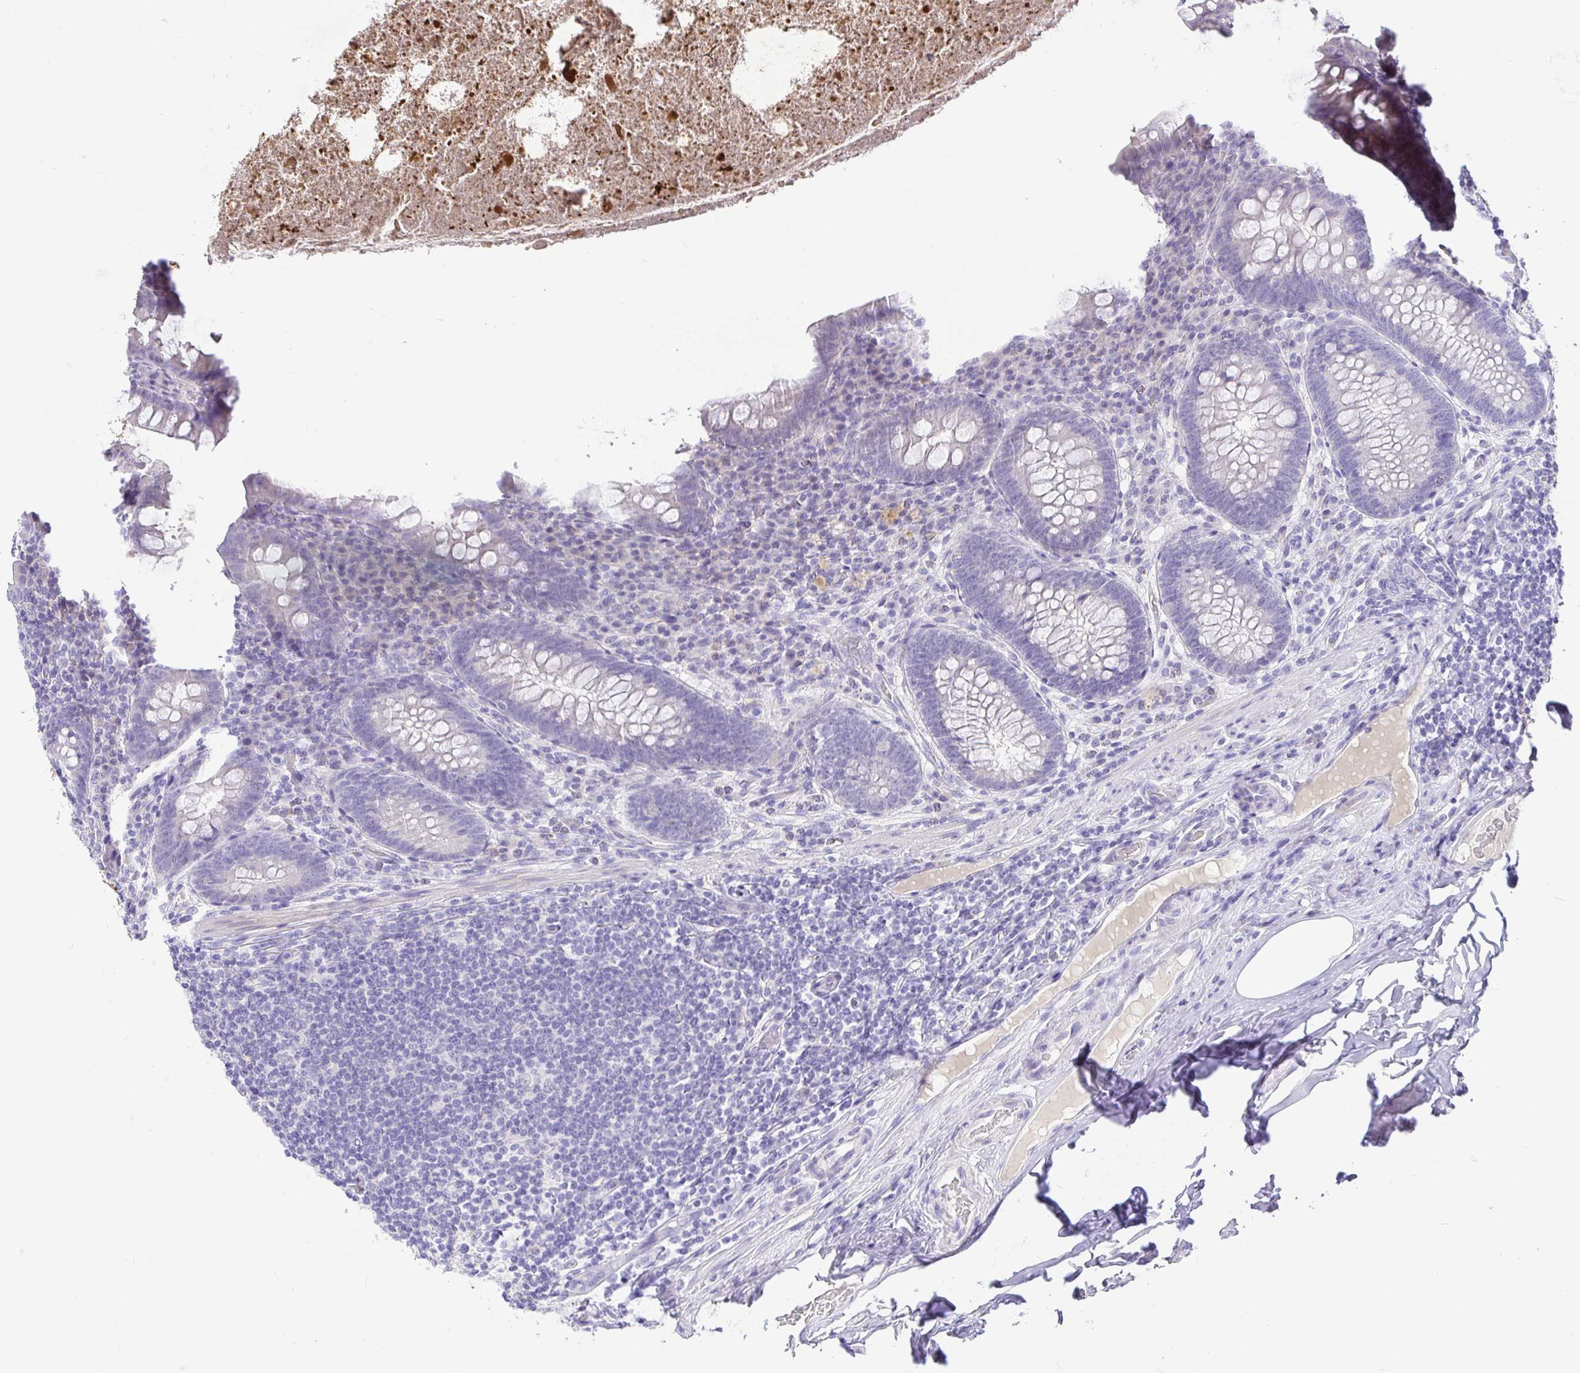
{"staining": {"intensity": "negative", "quantity": "none", "location": "none"}, "tissue": "appendix", "cell_type": "Glandular cells", "image_type": "normal", "snomed": [{"axis": "morphology", "description": "Normal tissue, NOS"}, {"axis": "topography", "description": "Appendix"}], "caption": "IHC of benign appendix demonstrates no expression in glandular cells.", "gene": "TPTE", "patient": {"sex": "male", "age": 71}}